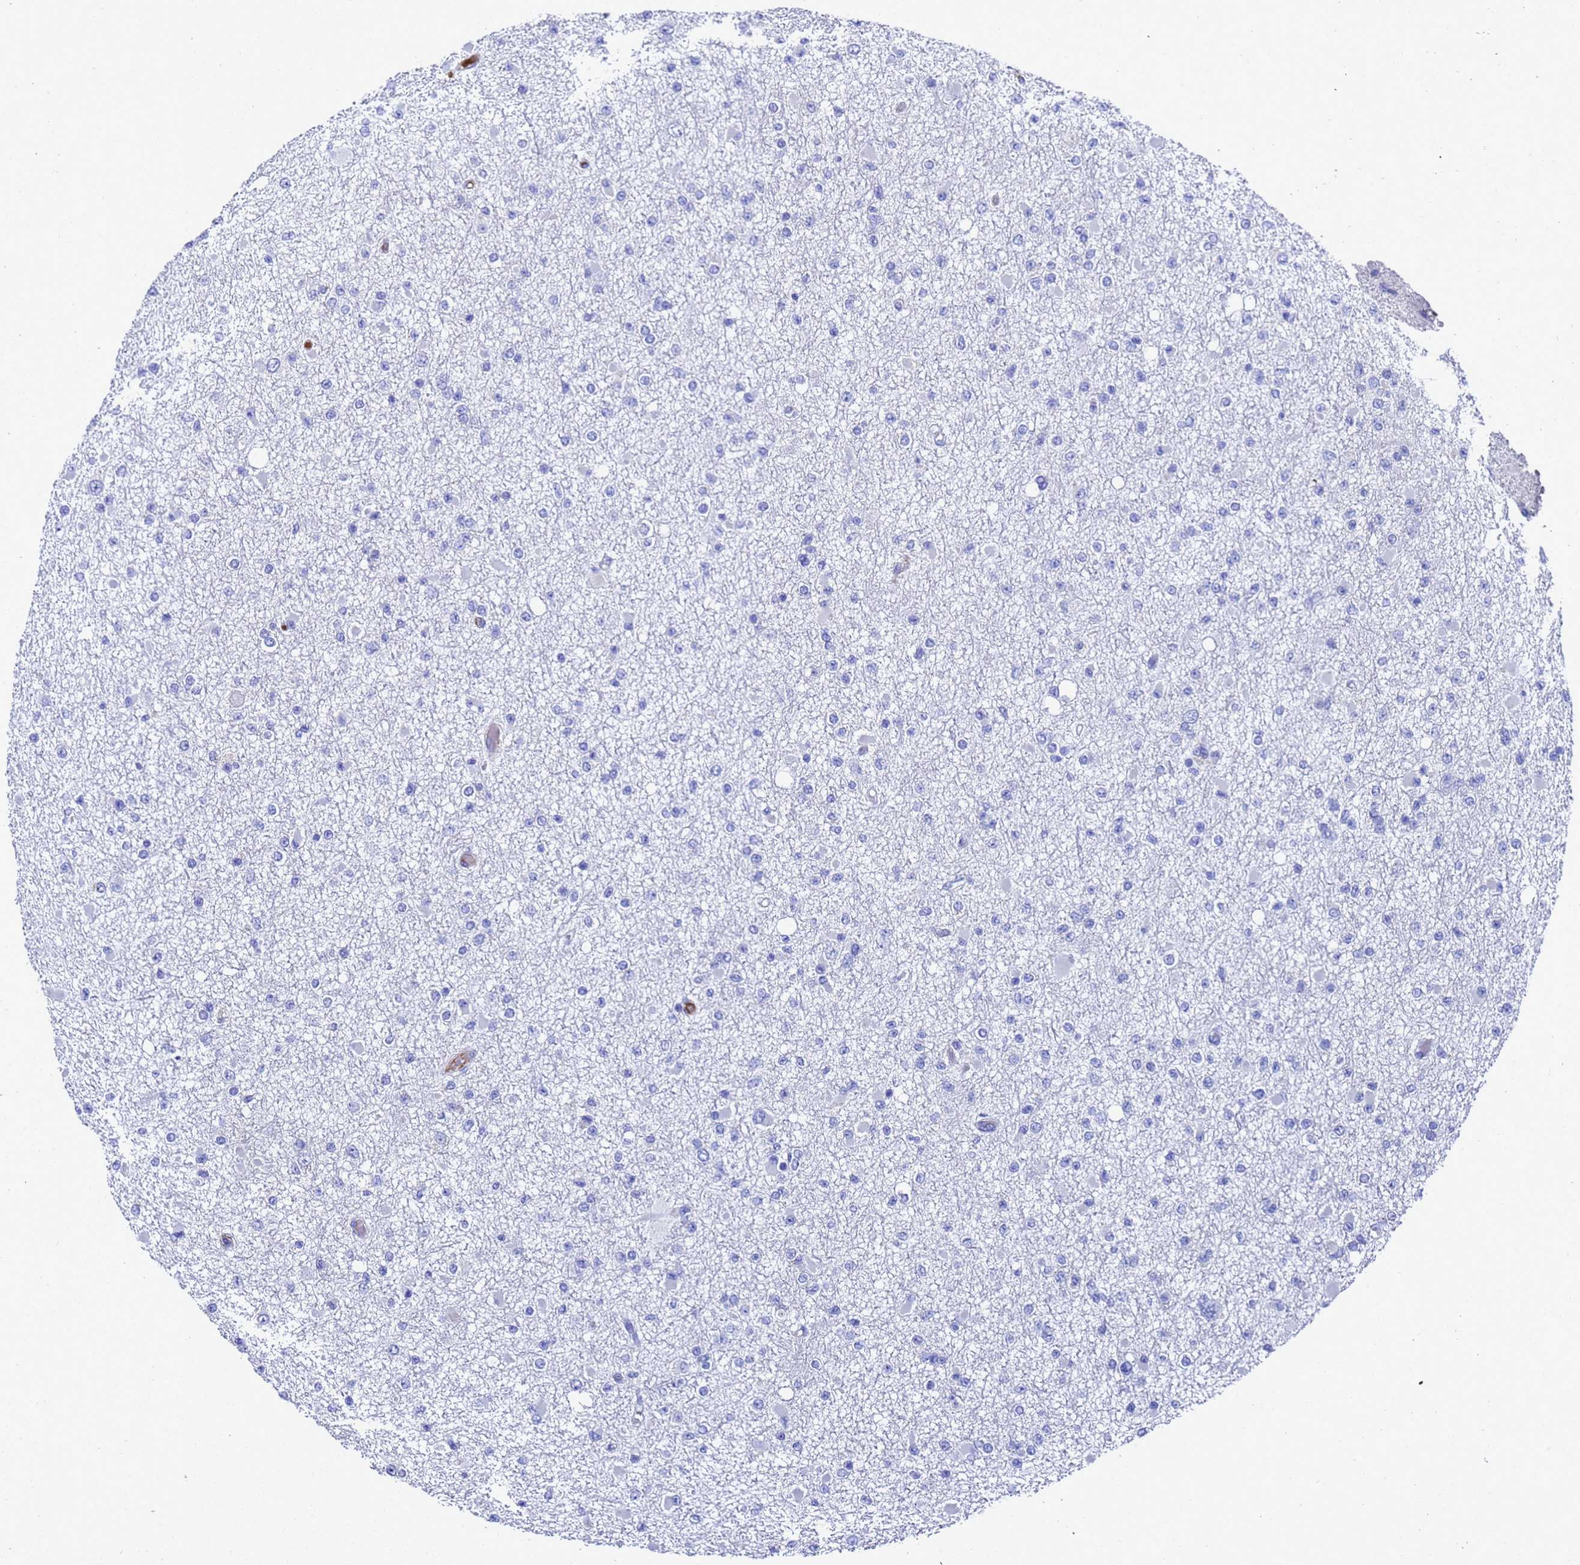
{"staining": {"intensity": "negative", "quantity": "none", "location": "none"}, "tissue": "glioma", "cell_type": "Tumor cells", "image_type": "cancer", "snomed": [{"axis": "morphology", "description": "Glioma, malignant, Low grade"}, {"axis": "topography", "description": "Brain"}], "caption": "This histopathology image is of low-grade glioma (malignant) stained with IHC to label a protein in brown with the nuclei are counter-stained blue. There is no staining in tumor cells.", "gene": "ADIPOQ", "patient": {"sex": "female", "age": 22}}